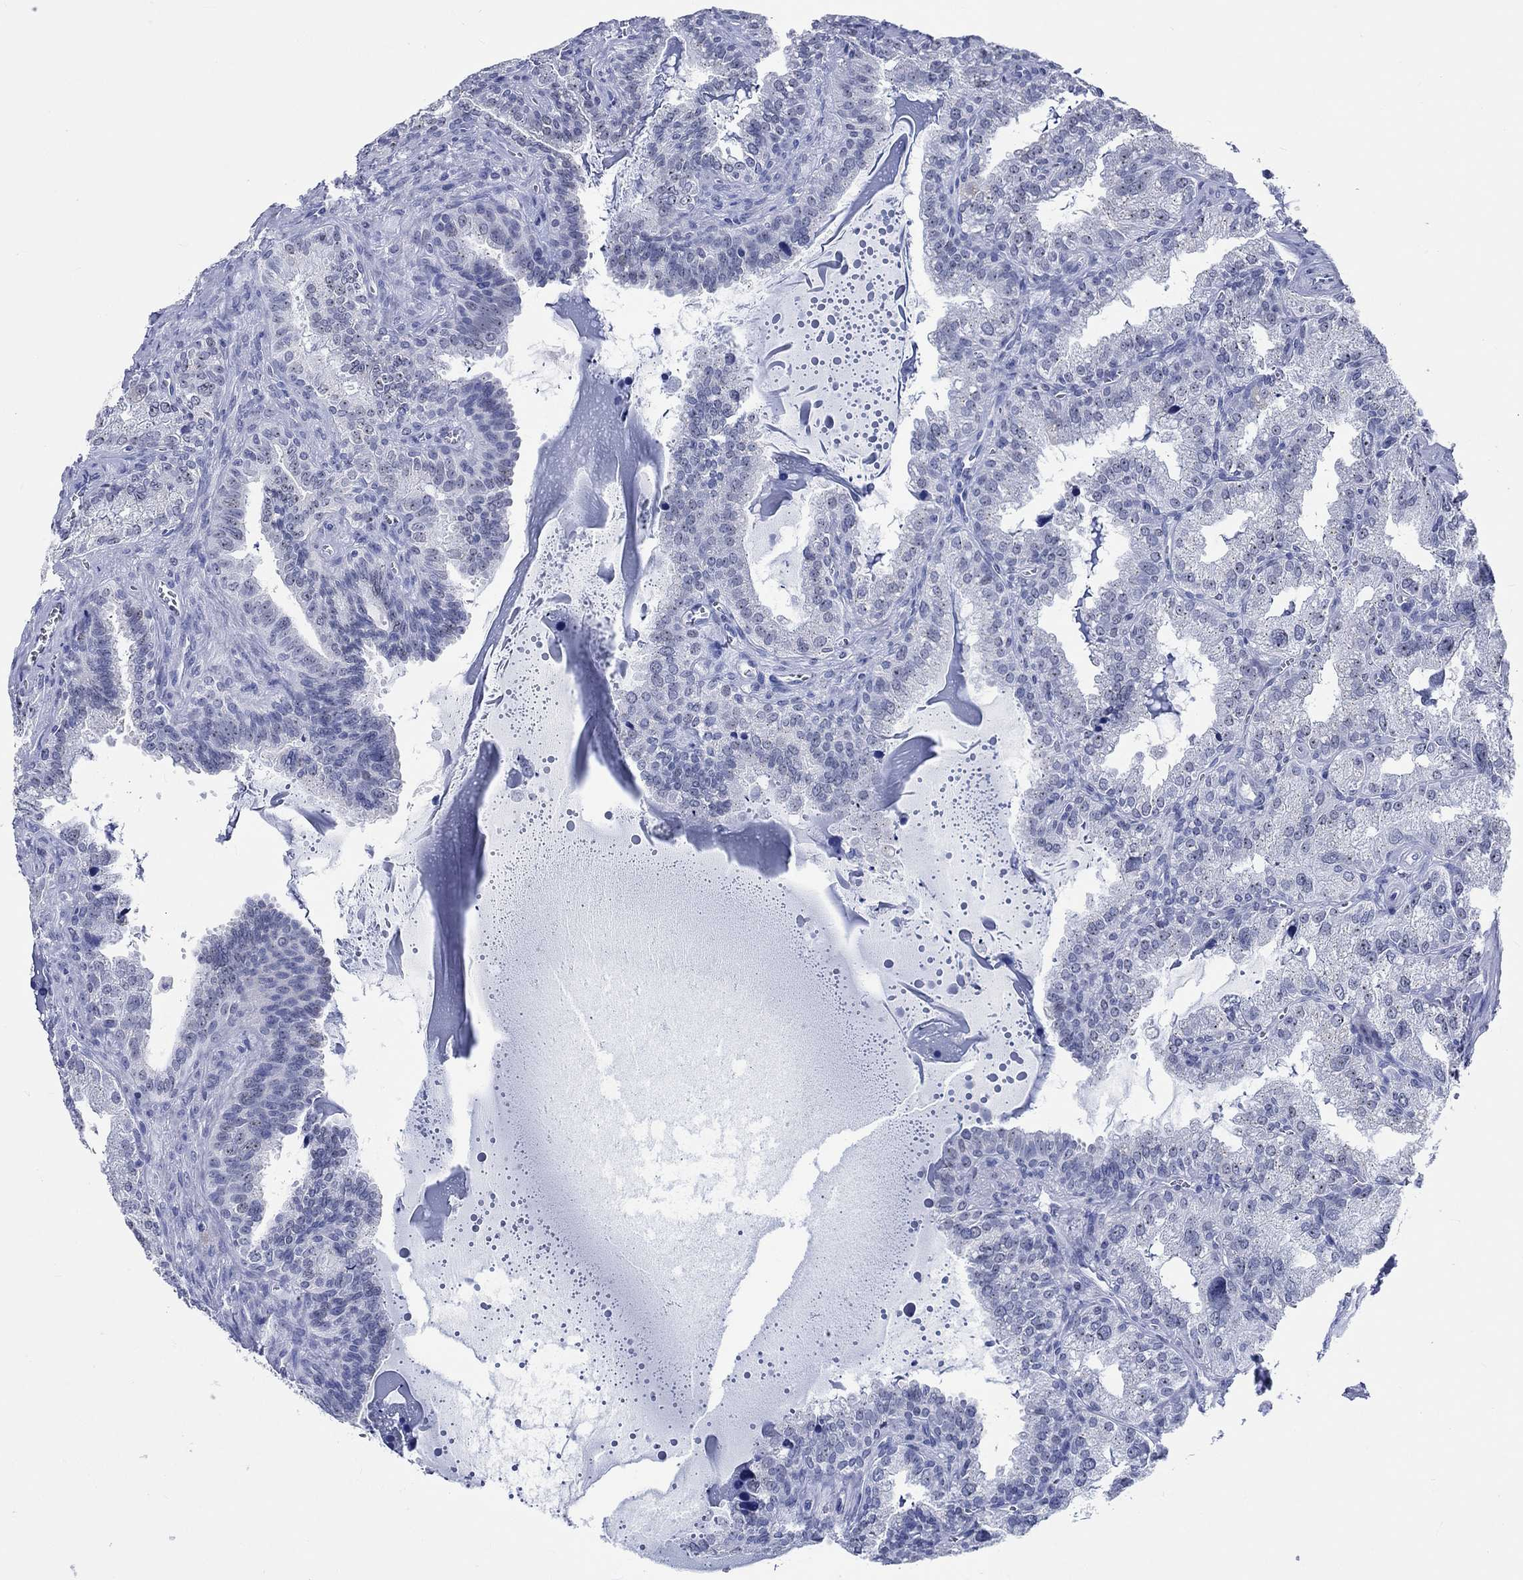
{"staining": {"intensity": "moderate", "quantity": "25%-75%", "location": "nuclear"}, "tissue": "seminal vesicle", "cell_type": "Glandular cells", "image_type": "normal", "snomed": [{"axis": "morphology", "description": "Normal tissue, NOS"}, {"axis": "topography", "description": "Seminal veicle"}], "caption": "Immunohistochemistry (IHC) histopathology image of unremarkable human seminal vesicle stained for a protein (brown), which shows medium levels of moderate nuclear staining in approximately 25%-75% of glandular cells.", "gene": "ZNF446", "patient": {"sex": "male", "age": 57}}